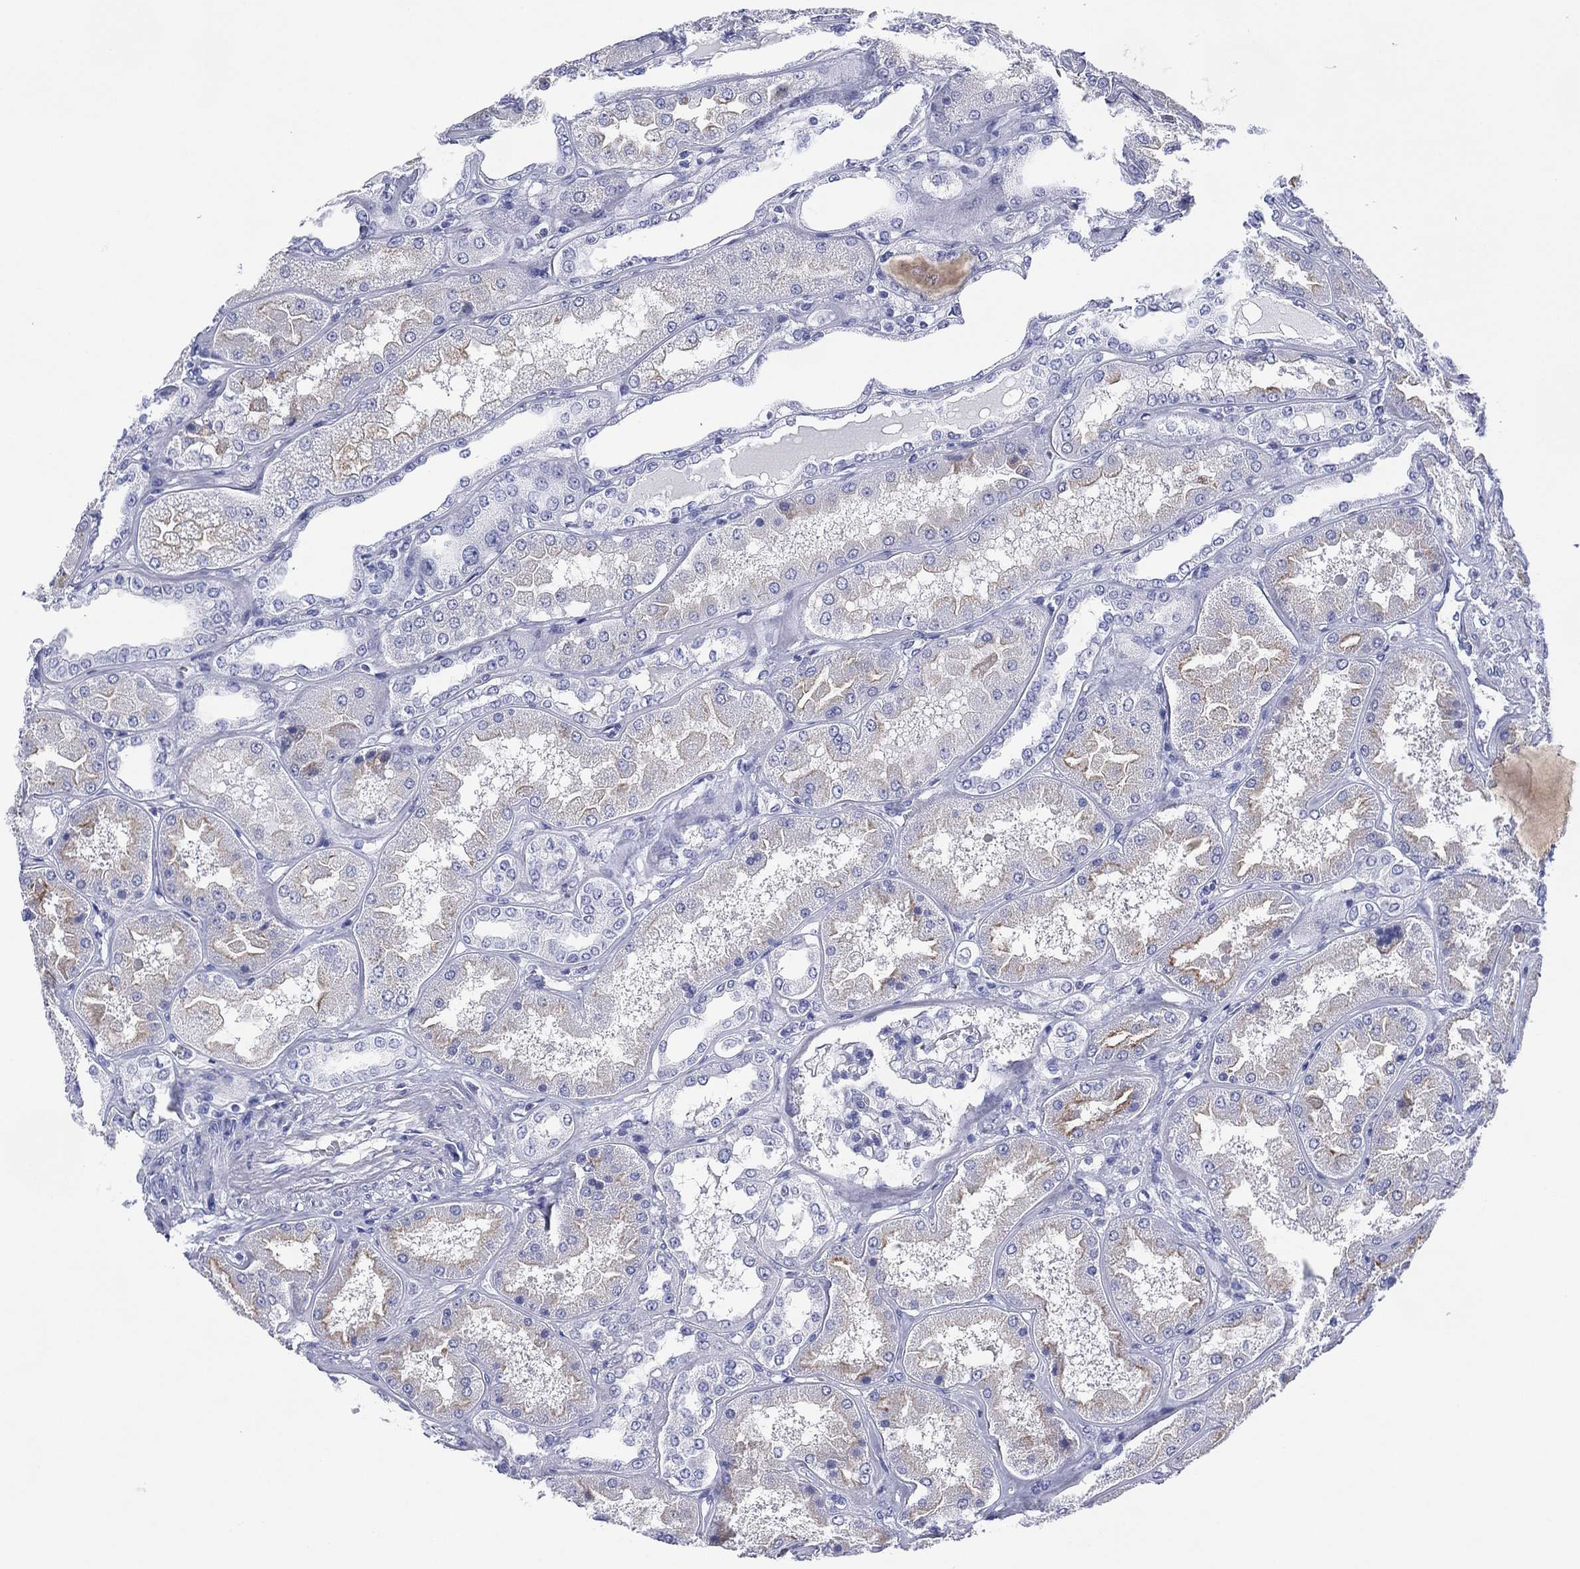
{"staining": {"intensity": "negative", "quantity": "none", "location": "none"}, "tissue": "kidney", "cell_type": "Cells in glomeruli", "image_type": "normal", "snomed": [{"axis": "morphology", "description": "Normal tissue, NOS"}, {"axis": "topography", "description": "Kidney"}], "caption": "The IHC photomicrograph has no significant staining in cells in glomeruli of kidney. Nuclei are stained in blue.", "gene": "DSG1", "patient": {"sex": "female", "age": 56}}